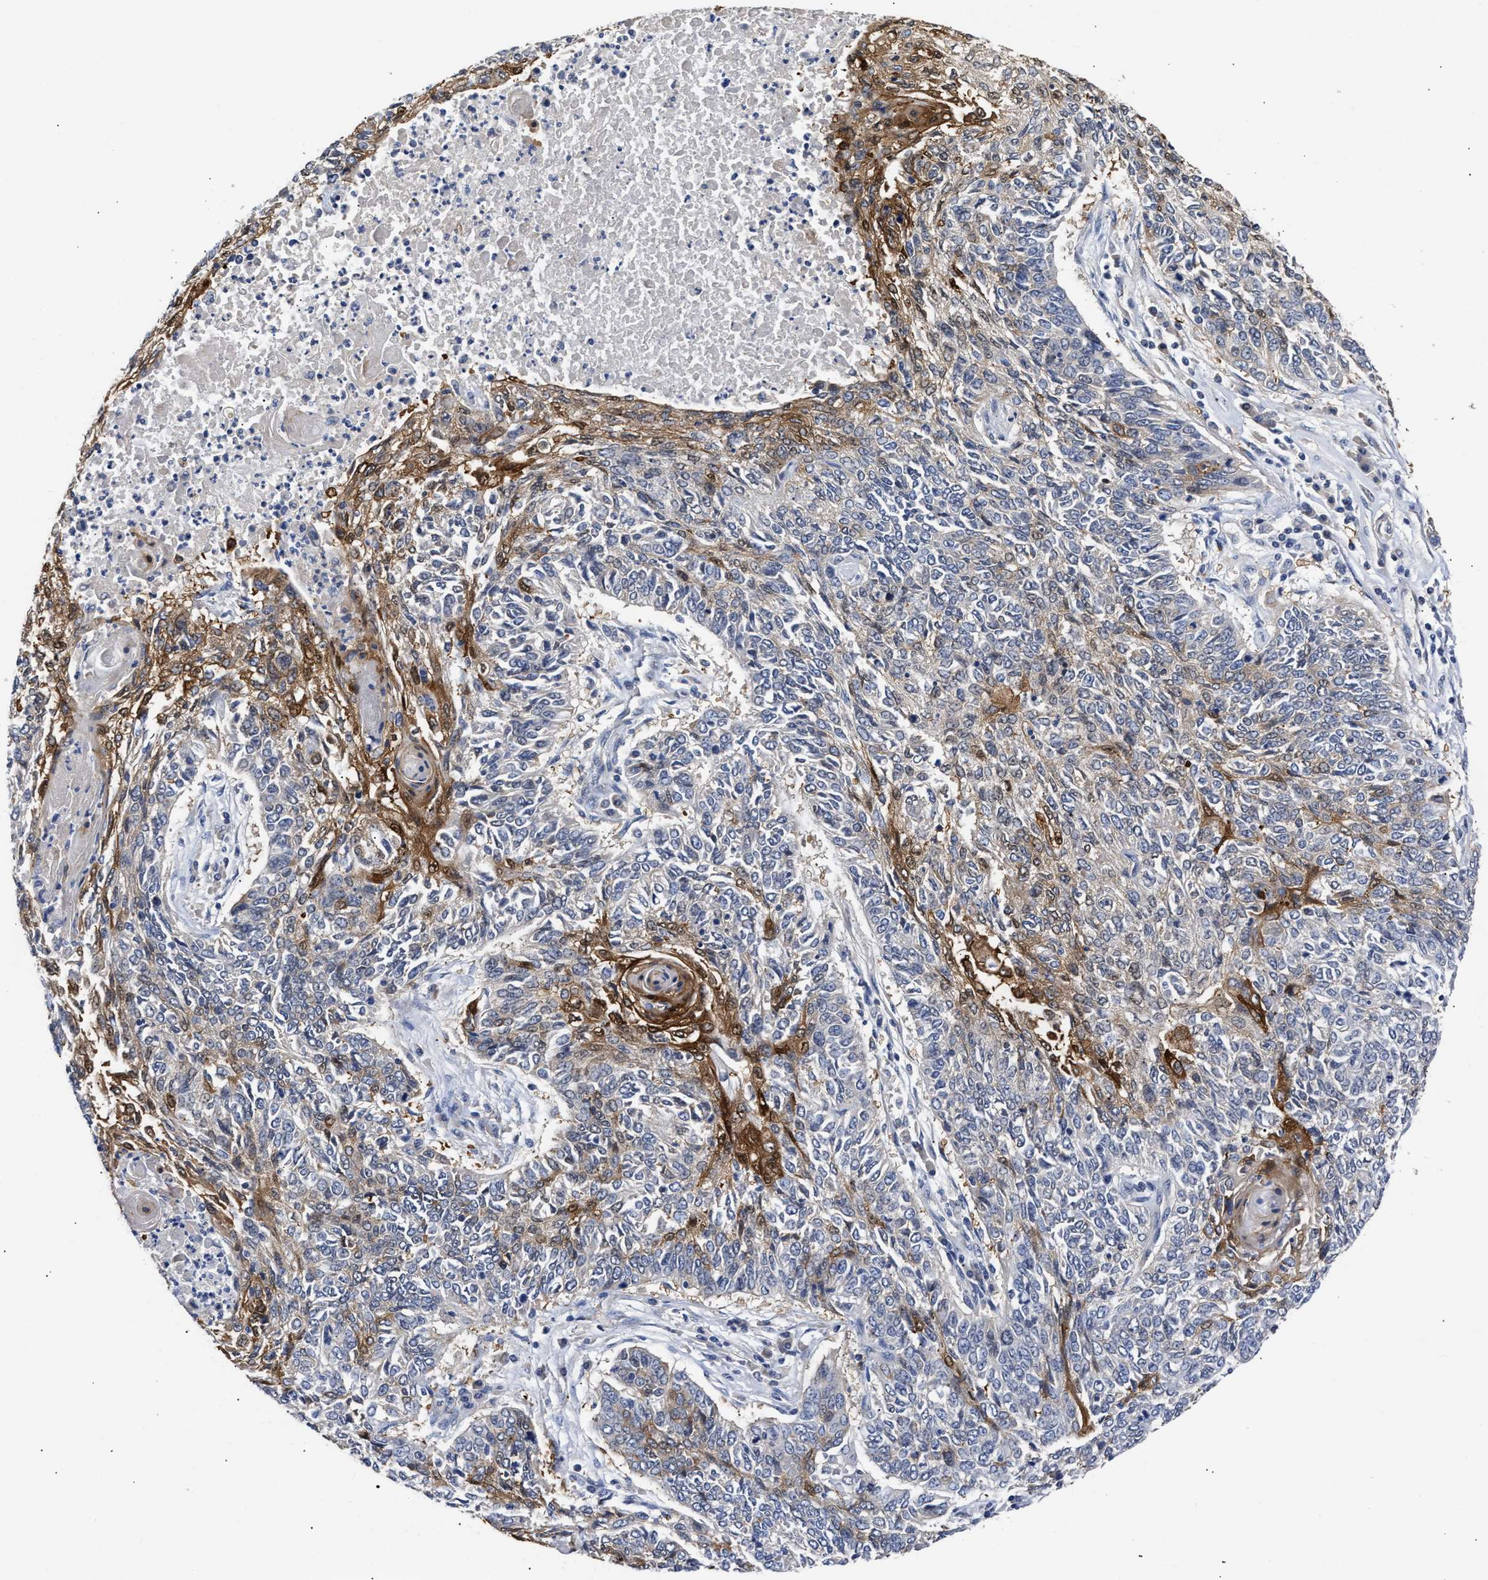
{"staining": {"intensity": "moderate", "quantity": "<25%", "location": "cytoplasmic/membranous"}, "tissue": "lung cancer", "cell_type": "Tumor cells", "image_type": "cancer", "snomed": [{"axis": "morphology", "description": "Normal tissue, NOS"}, {"axis": "morphology", "description": "Squamous cell carcinoma, NOS"}, {"axis": "topography", "description": "Cartilage tissue"}, {"axis": "topography", "description": "Bronchus"}, {"axis": "topography", "description": "Lung"}], "caption": "Immunohistochemical staining of squamous cell carcinoma (lung) displays low levels of moderate cytoplasmic/membranous staining in about <25% of tumor cells.", "gene": "AHNAK2", "patient": {"sex": "female", "age": 49}}